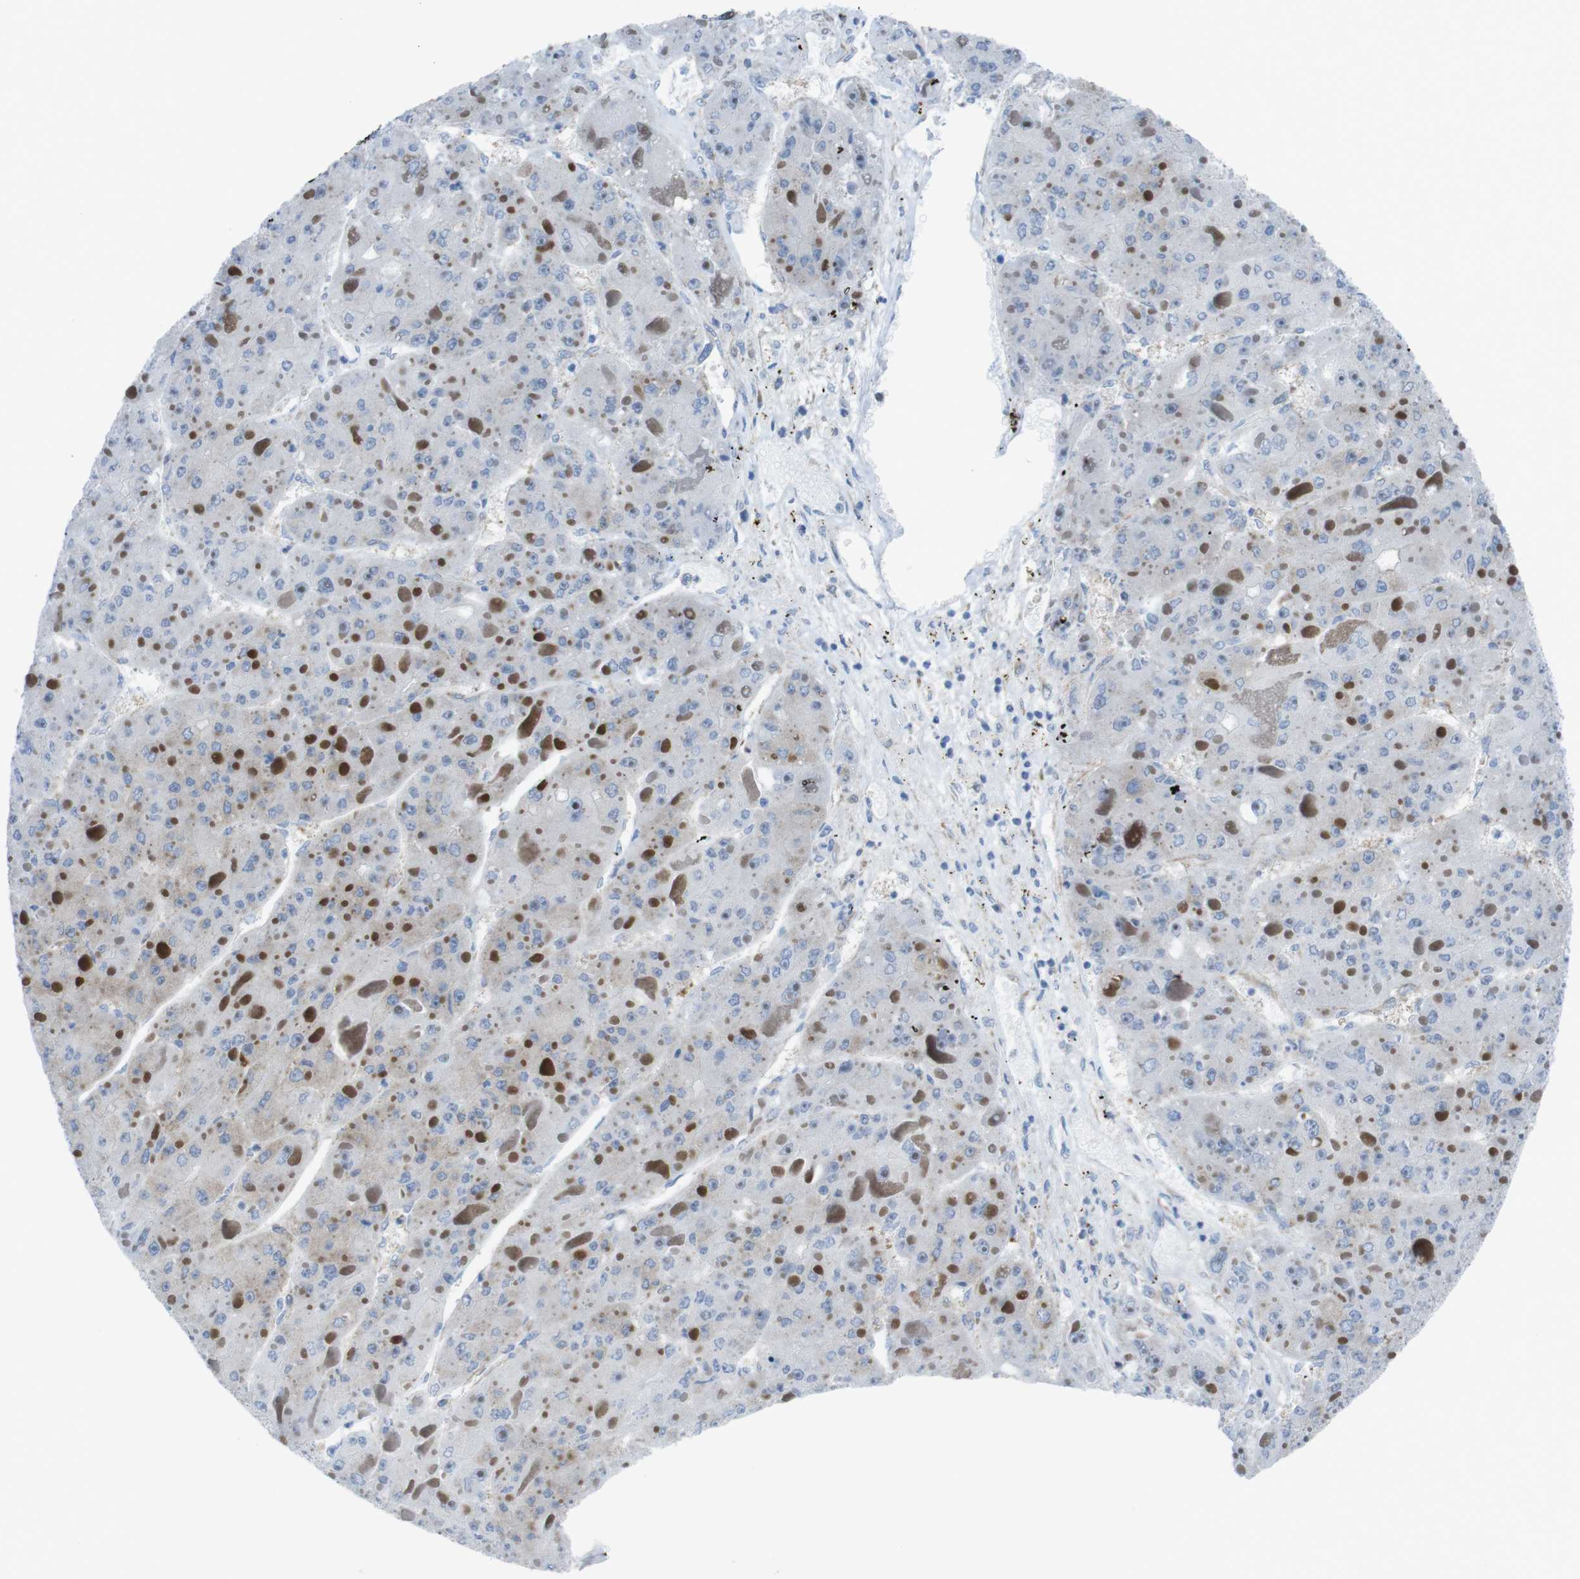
{"staining": {"intensity": "negative", "quantity": "none", "location": "none"}, "tissue": "liver cancer", "cell_type": "Tumor cells", "image_type": "cancer", "snomed": [{"axis": "morphology", "description": "Carcinoma, Hepatocellular, NOS"}, {"axis": "topography", "description": "Liver"}], "caption": "Tumor cells show no significant protein expression in hepatocellular carcinoma (liver).", "gene": "DIAPH2", "patient": {"sex": "female", "age": 73}}